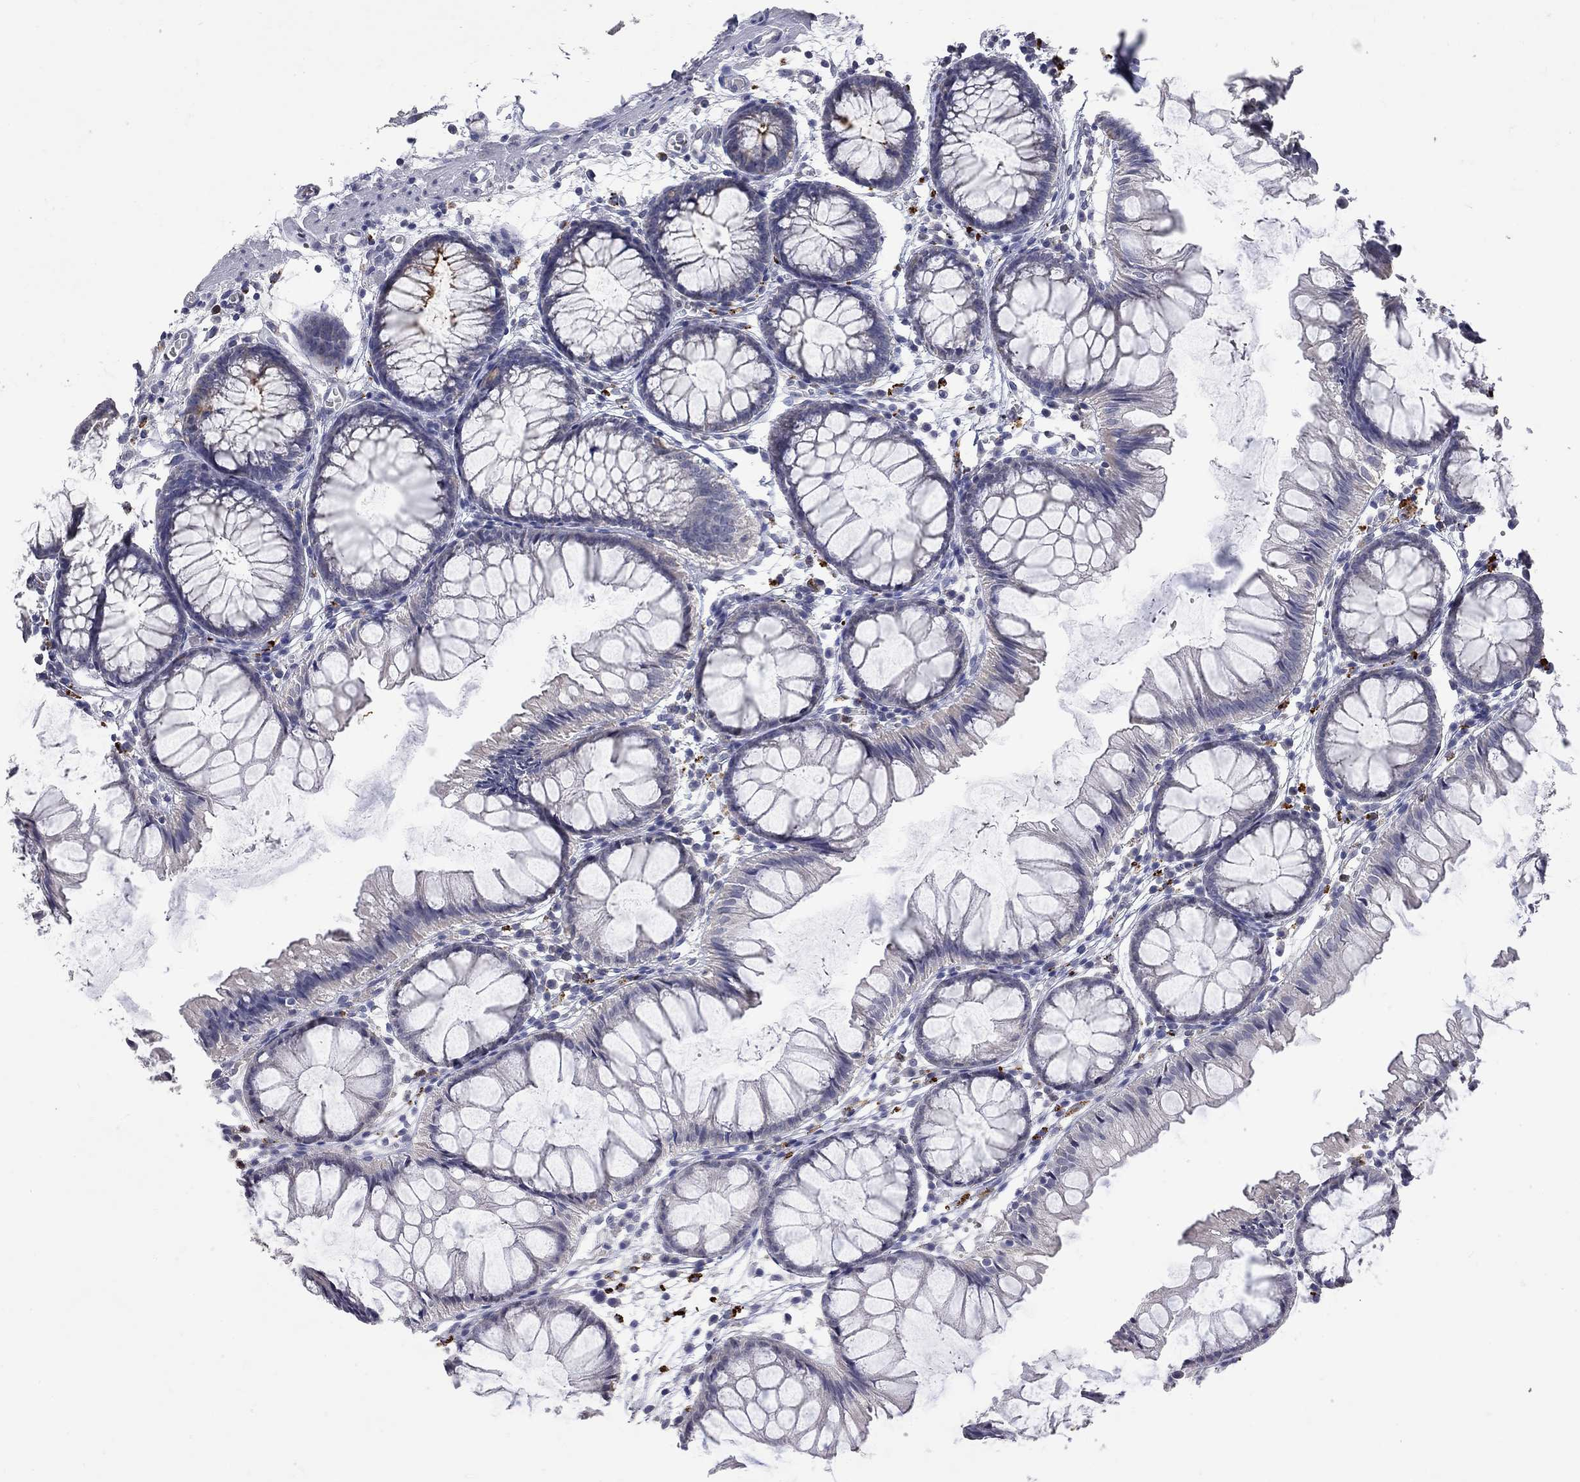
{"staining": {"intensity": "negative", "quantity": "none", "location": "none"}, "tissue": "colon", "cell_type": "Endothelial cells", "image_type": "normal", "snomed": [{"axis": "morphology", "description": "Normal tissue, NOS"}, {"axis": "morphology", "description": "Adenocarcinoma, NOS"}, {"axis": "topography", "description": "Colon"}], "caption": "This is an immunohistochemistry (IHC) photomicrograph of normal human colon. There is no expression in endothelial cells.", "gene": "NOS2", "patient": {"sex": "male", "age": 65}}